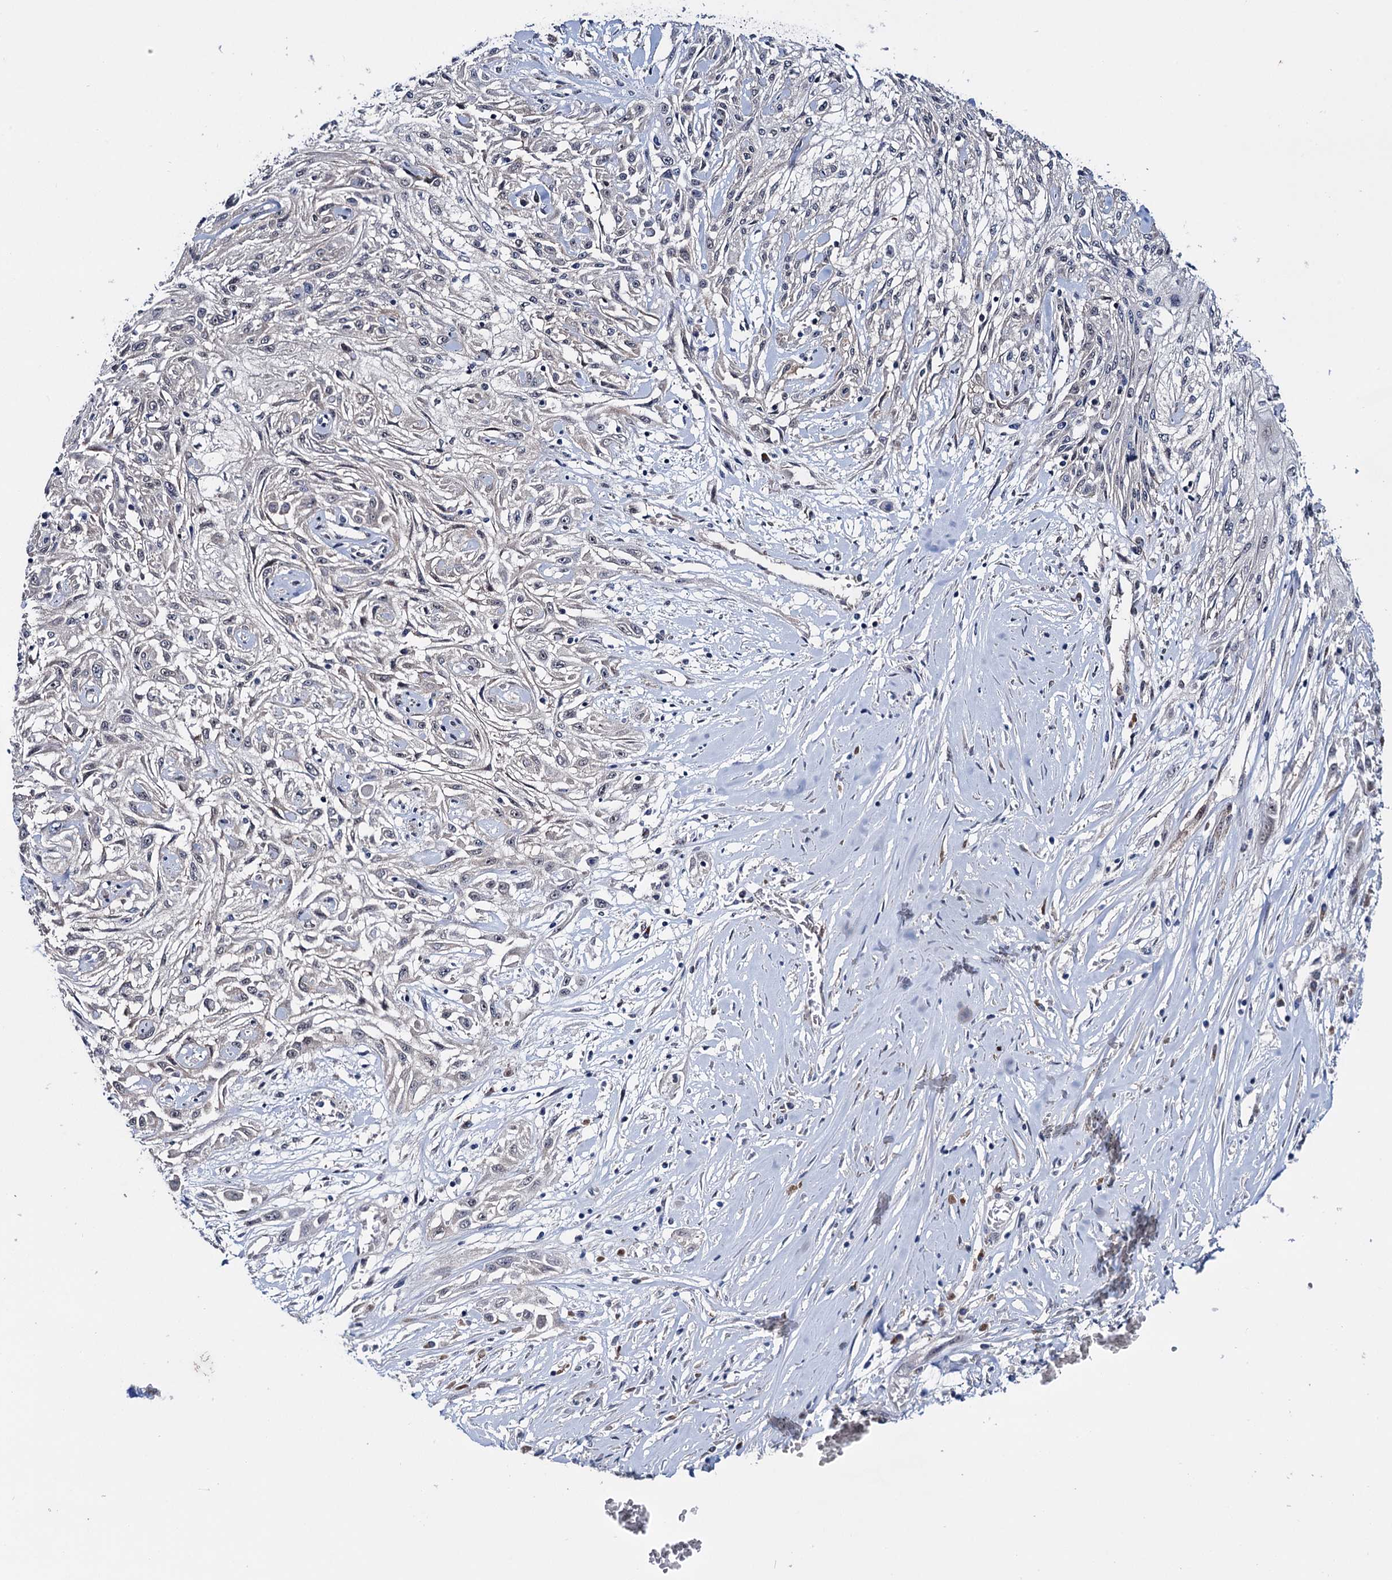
{"staining": {"intensity": "negative", "quantity": "none", "location": "none"}, "tissue": "skin cancer", "cell_type": "Tumor cells", "image_type": "cancer", "snomed": [{"axis": "morphology", "description": "Squamous cell carcinoma, NOS"}, {"axis": "morphology", "description": "Squamous cell carcinoma, metastatic, NOS"}, {"axis": "topography", "description": "Skin"}, {"axis": "topography", "description": "Lymph node"}], "caption": "An image of human skin cancer (metastatic squamous cell carcinoma) is negative for staining in tumor cells.", "gene": "EYA4", "patient": {"sex": "male", "age": 75}}